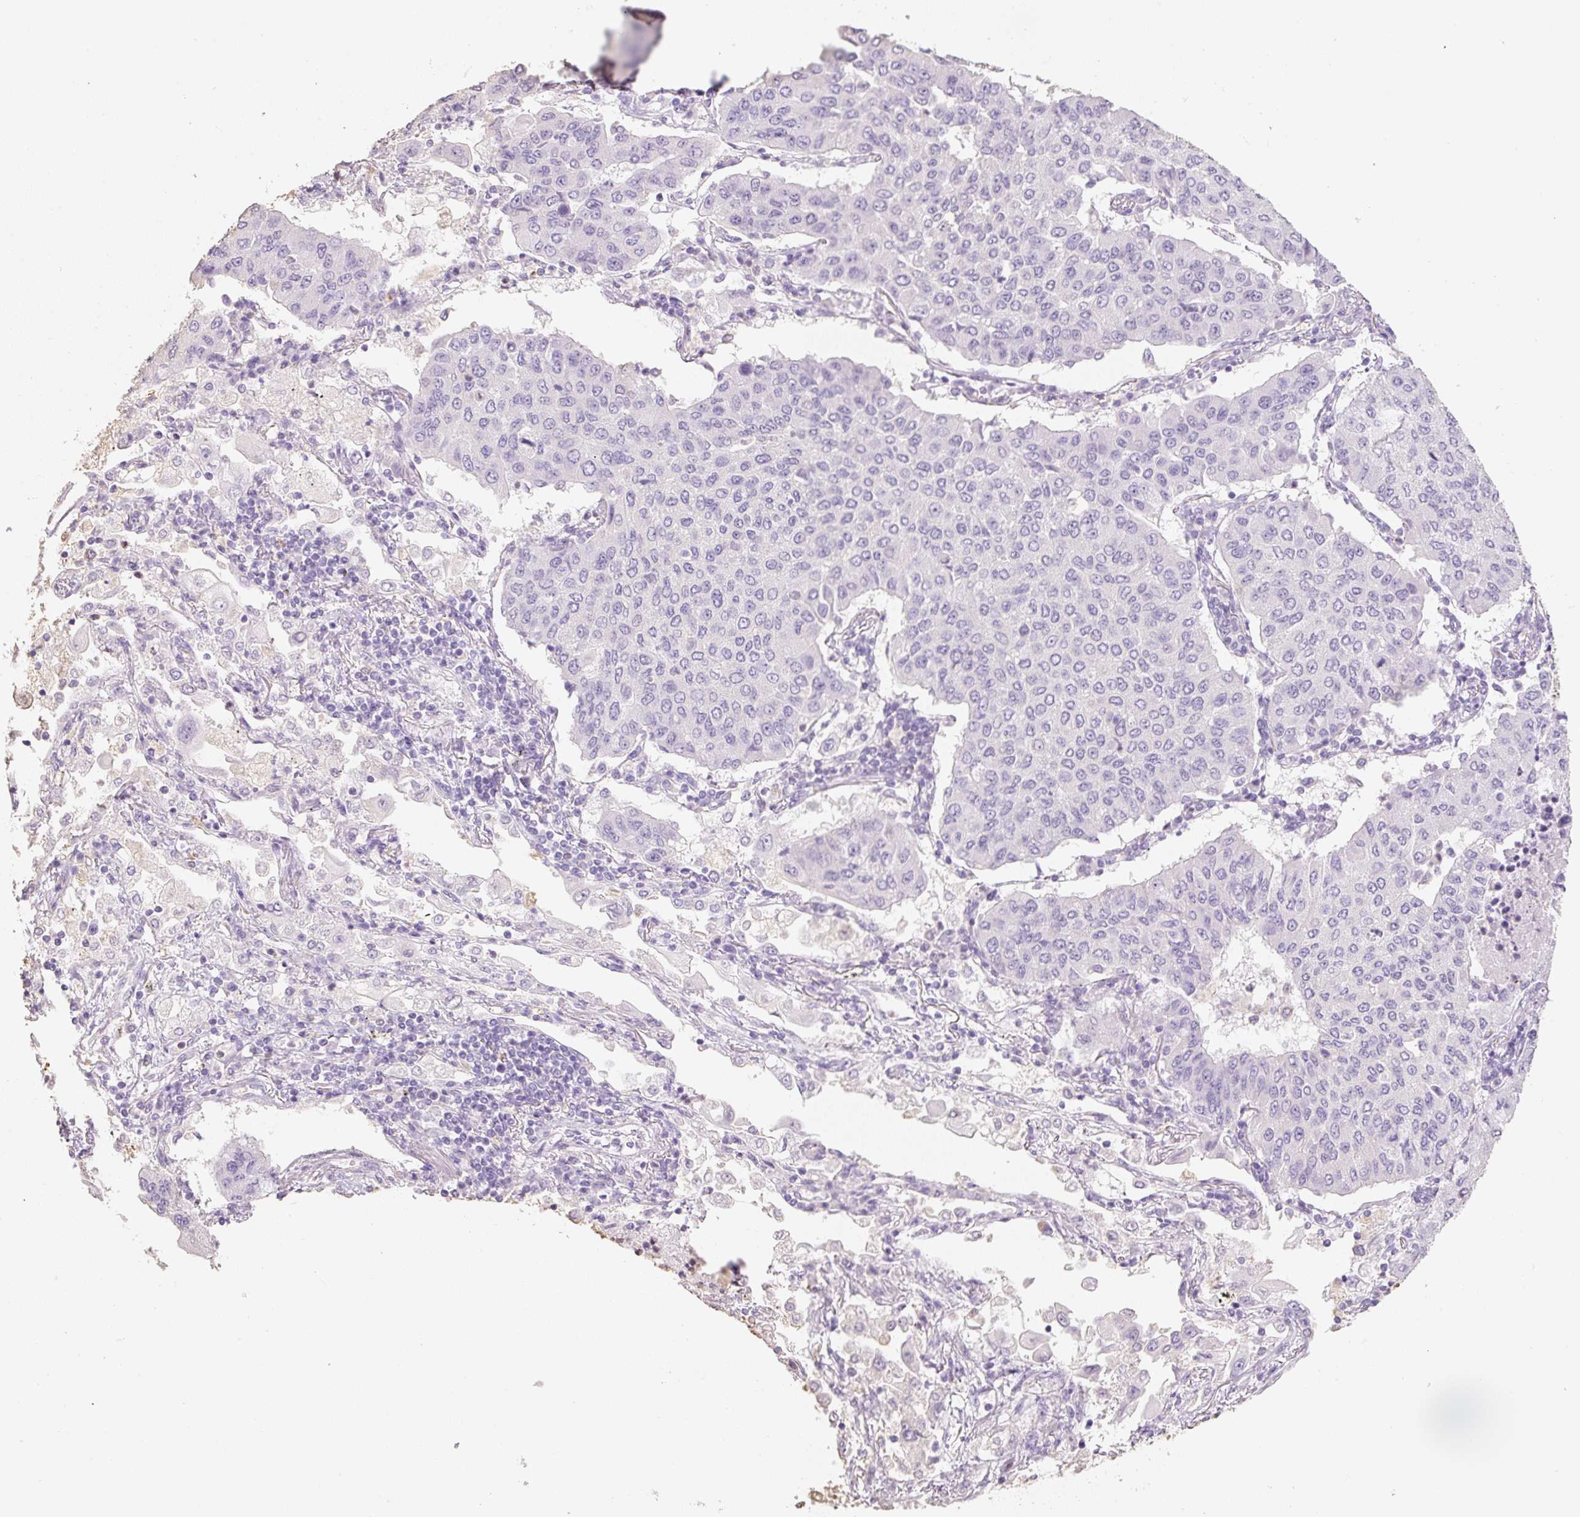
{"staining": {"intensity": "negative", "quantity": "none", "location": "none"}, "tissue": "lung cancer", "cell_type": "Tumor cells", "image_type": "cancer", "snomed": [{"axis": "morphology", "description": "Squamous cell carcinoma, NOS"}, {"axis": "topography", "description": "Lung"}], "caption": "Immunohistochemistry image of human lung cancer (squamous cell carcinoma) stained for a protein (brown), which exhibits no expression in tumor cells. (Stains: DAB (3,3'-diaminobenzidine) immunohistochemistry with hematoxylin counter stain, Microscopy: brightfield microscopy at high magnification).", "gene": "MBOAT7", "patient": {"sex": "male", "age": 74}}